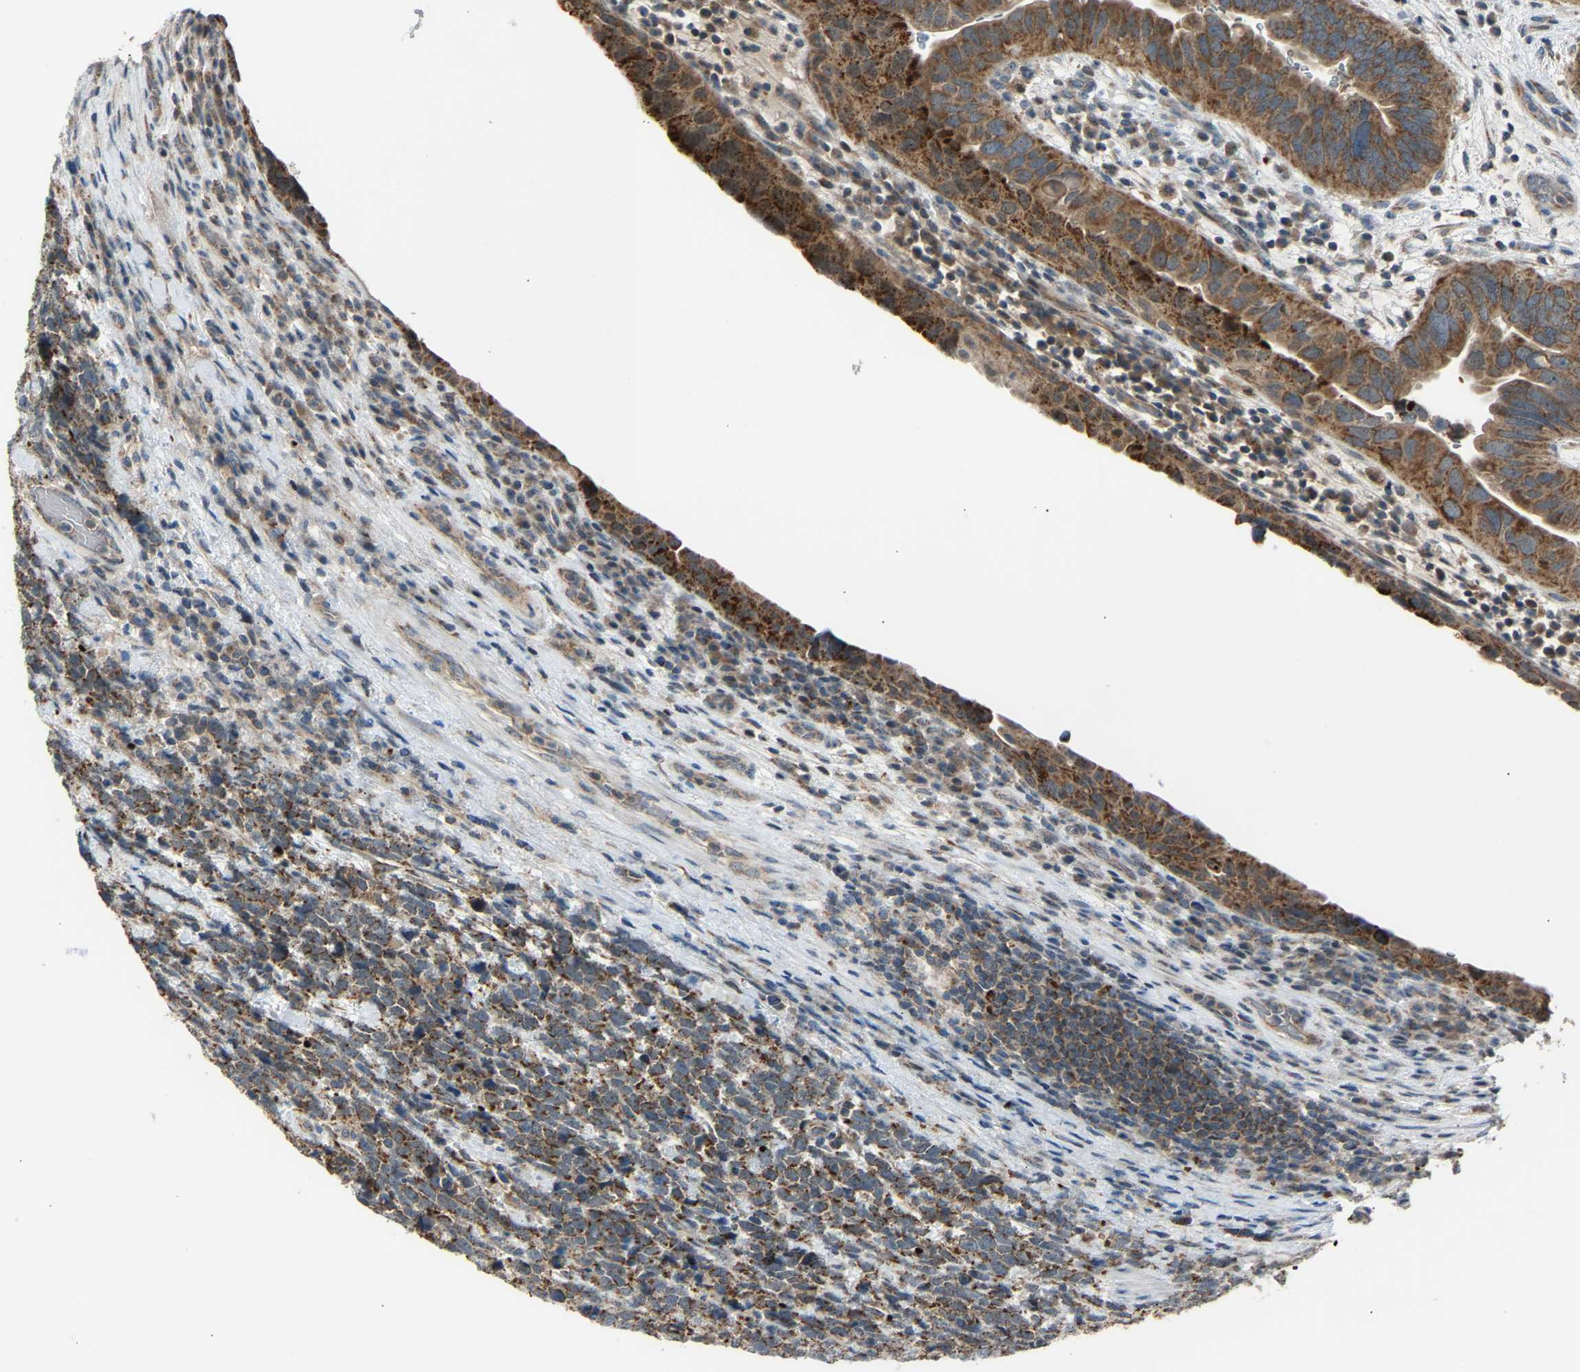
{"staining": {"intensity": "strong", "quantity": ">75%", "location": "cytoplasmic/membranous"}, "tissue": "urothelial cancer", "cell_type": "Tumor cells", "image_type": "cancer", "snomed": [{"axis": "morphology", "description": "Urothelial carcinoma, High grade"}, {"axis": "topography", "description": "Urinary bladder"}], "caption": "There is high levels of strong cytoplasmic/membranous positivity in tumor cells of urothelial carcinoma (high-grade), as demonstrated by immunohistochemical staining (brown color).", "gene": "SLIRP", "patient": {"sex": "female", "age": 82}}